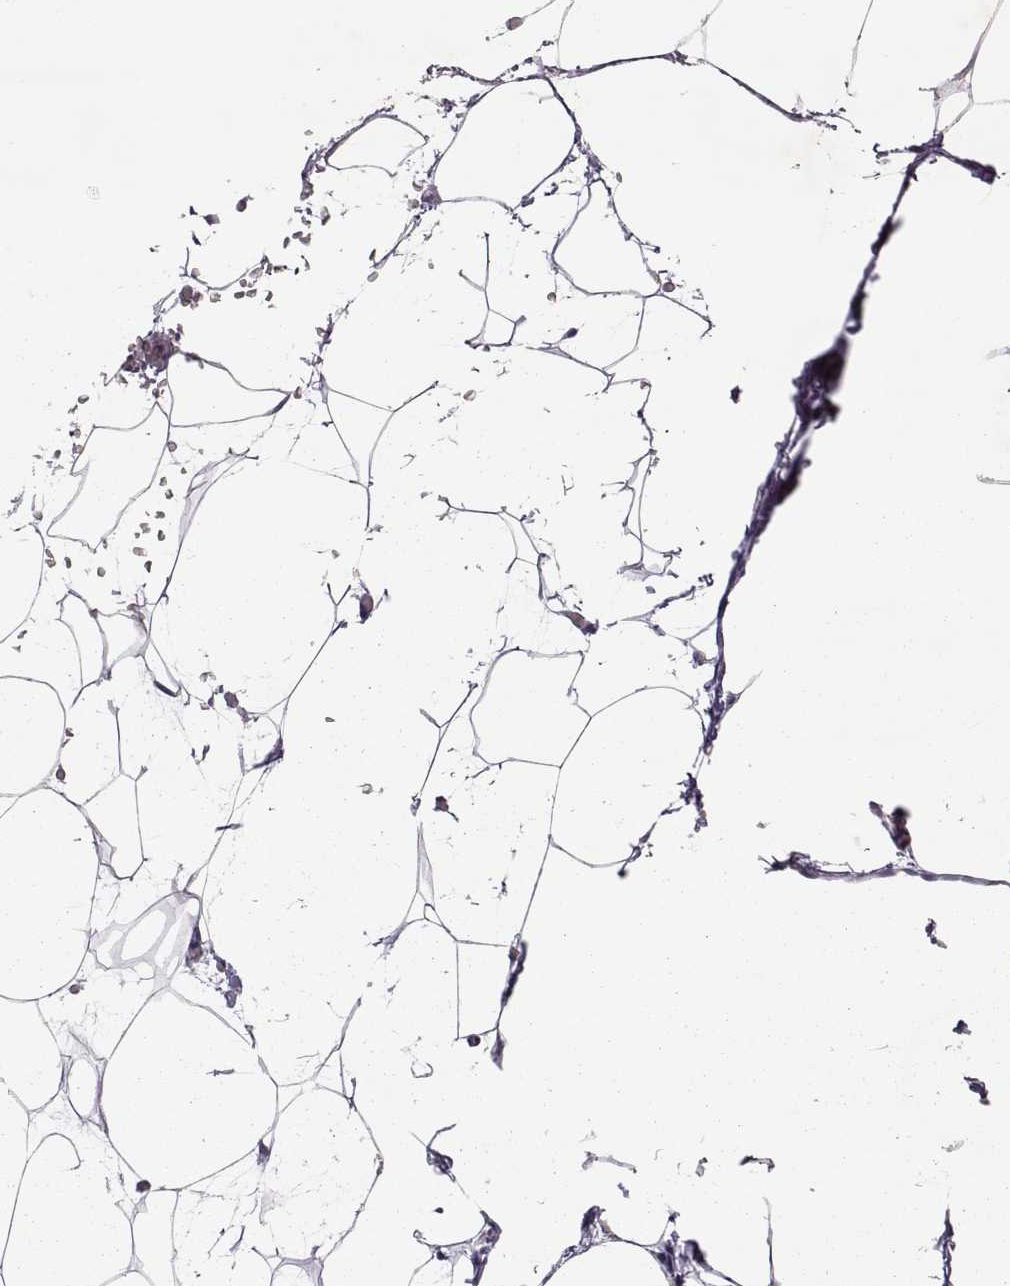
{"staining": {"intensity": "negative", "quantity": "none", "location": "none"}, "tissue": "adipose tissue", "cell_type": "Adipocytes", "image_type": "normal", "snomed": [{"axis": "morphology", "description": "Normal tissue, NOS"}, {"axis": "topography", "description": "Adipose tissue"}], "caption": "Immunohistochemical staining of normal adipose tissue displays no significant staining in adipocytes.", "gene": "SGO1", "patient": {"sex": "male", "age": 57}}